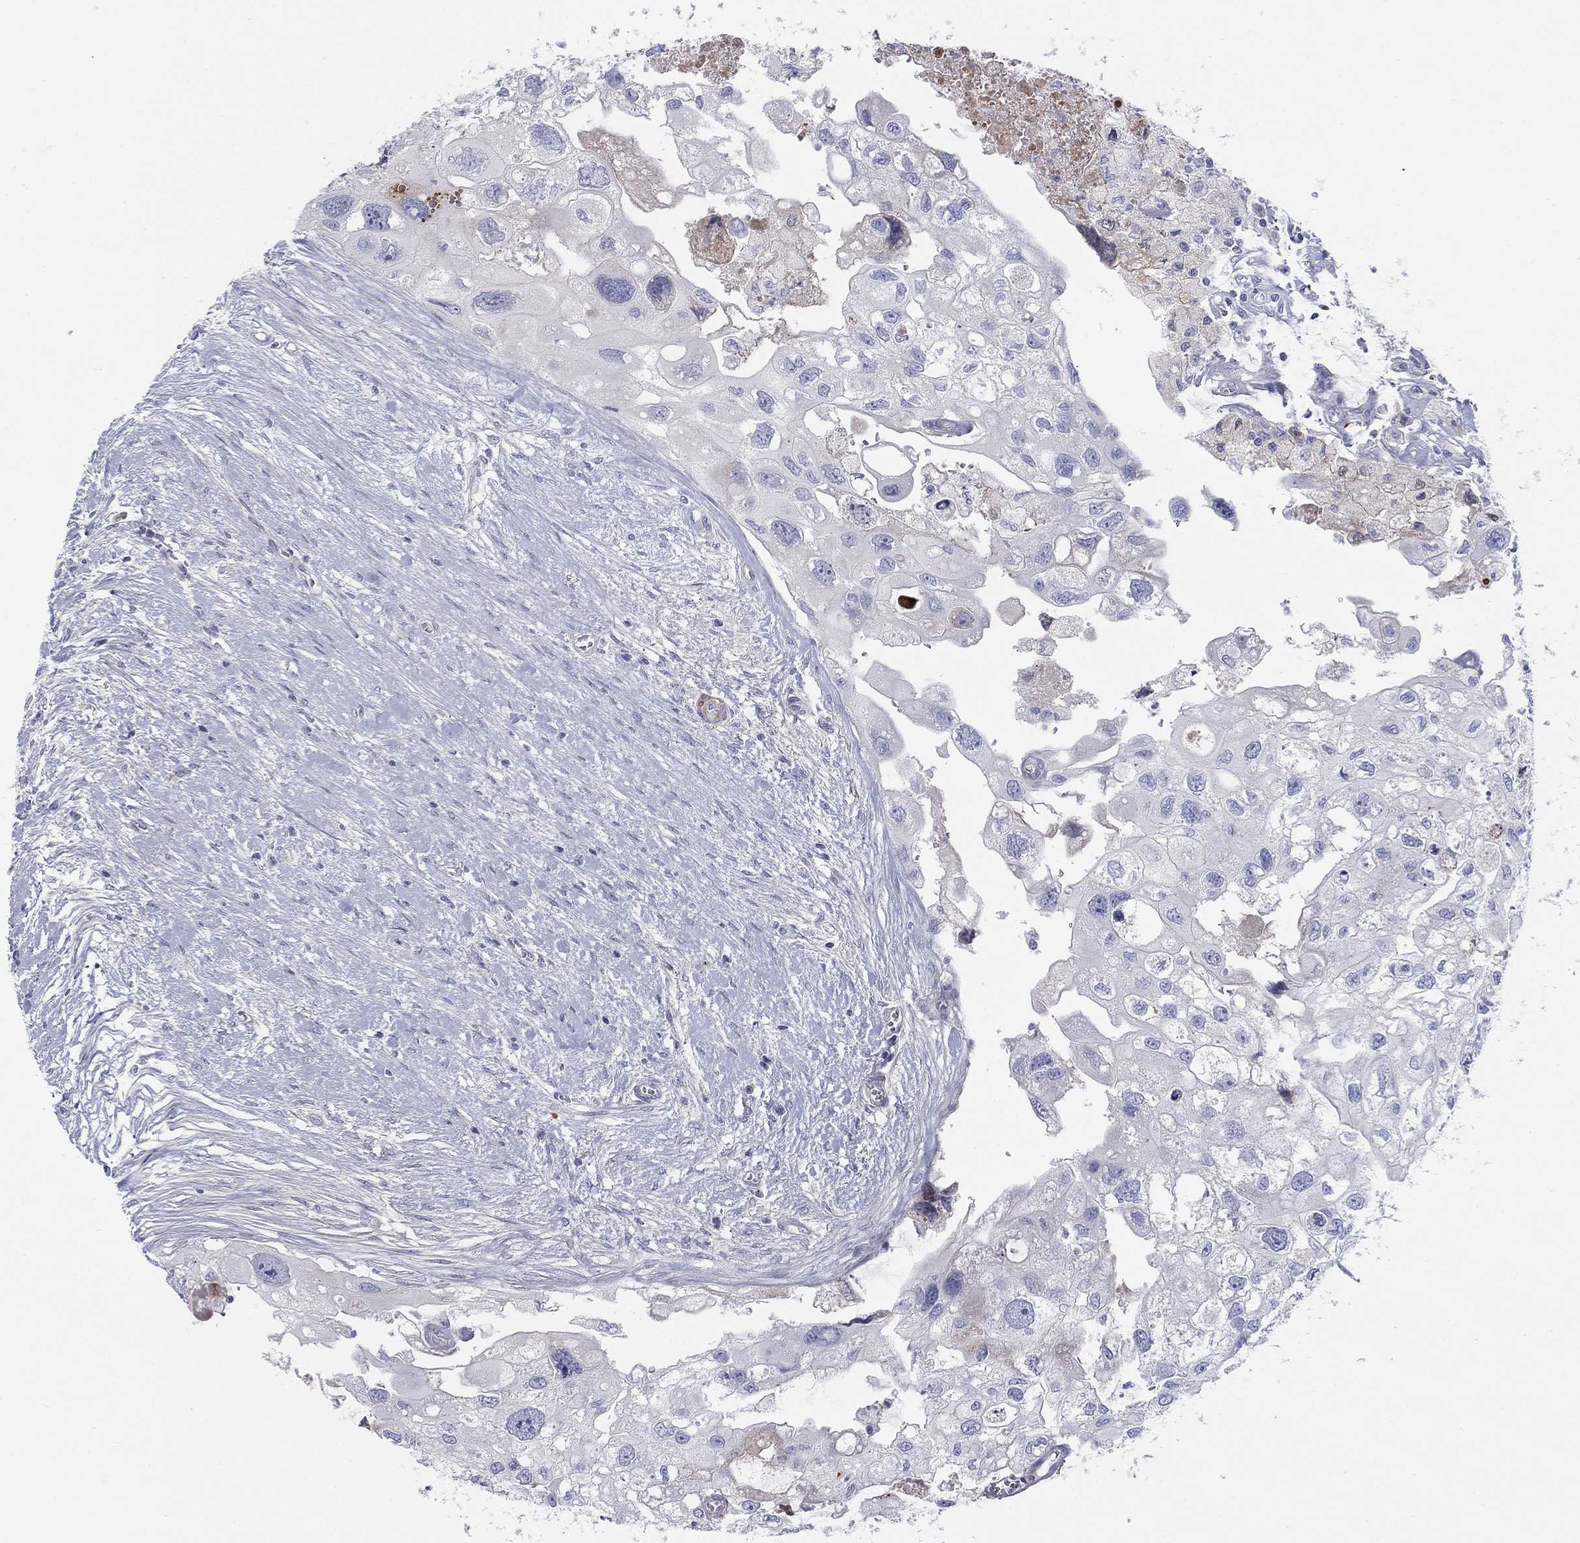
{"staining": {"intensity": "negative", "quantity": "none", "location": "none"}, "tissue": "urothelial cancer", "cell_type": "Tumor cells", "image_type": "cancer", "snomed": [{"axis": "morphology", "description": "Urothelial carcinoma, High grade"}, {"axis": "topography", "description": "Urinary bladder"}], "caption": "The photomicrograph exhibits no staining of tumor cells in urothelial carcinoma (high-grade).", "gene": "HEATR4", "patient": {"sex": "male", "age": 59}}